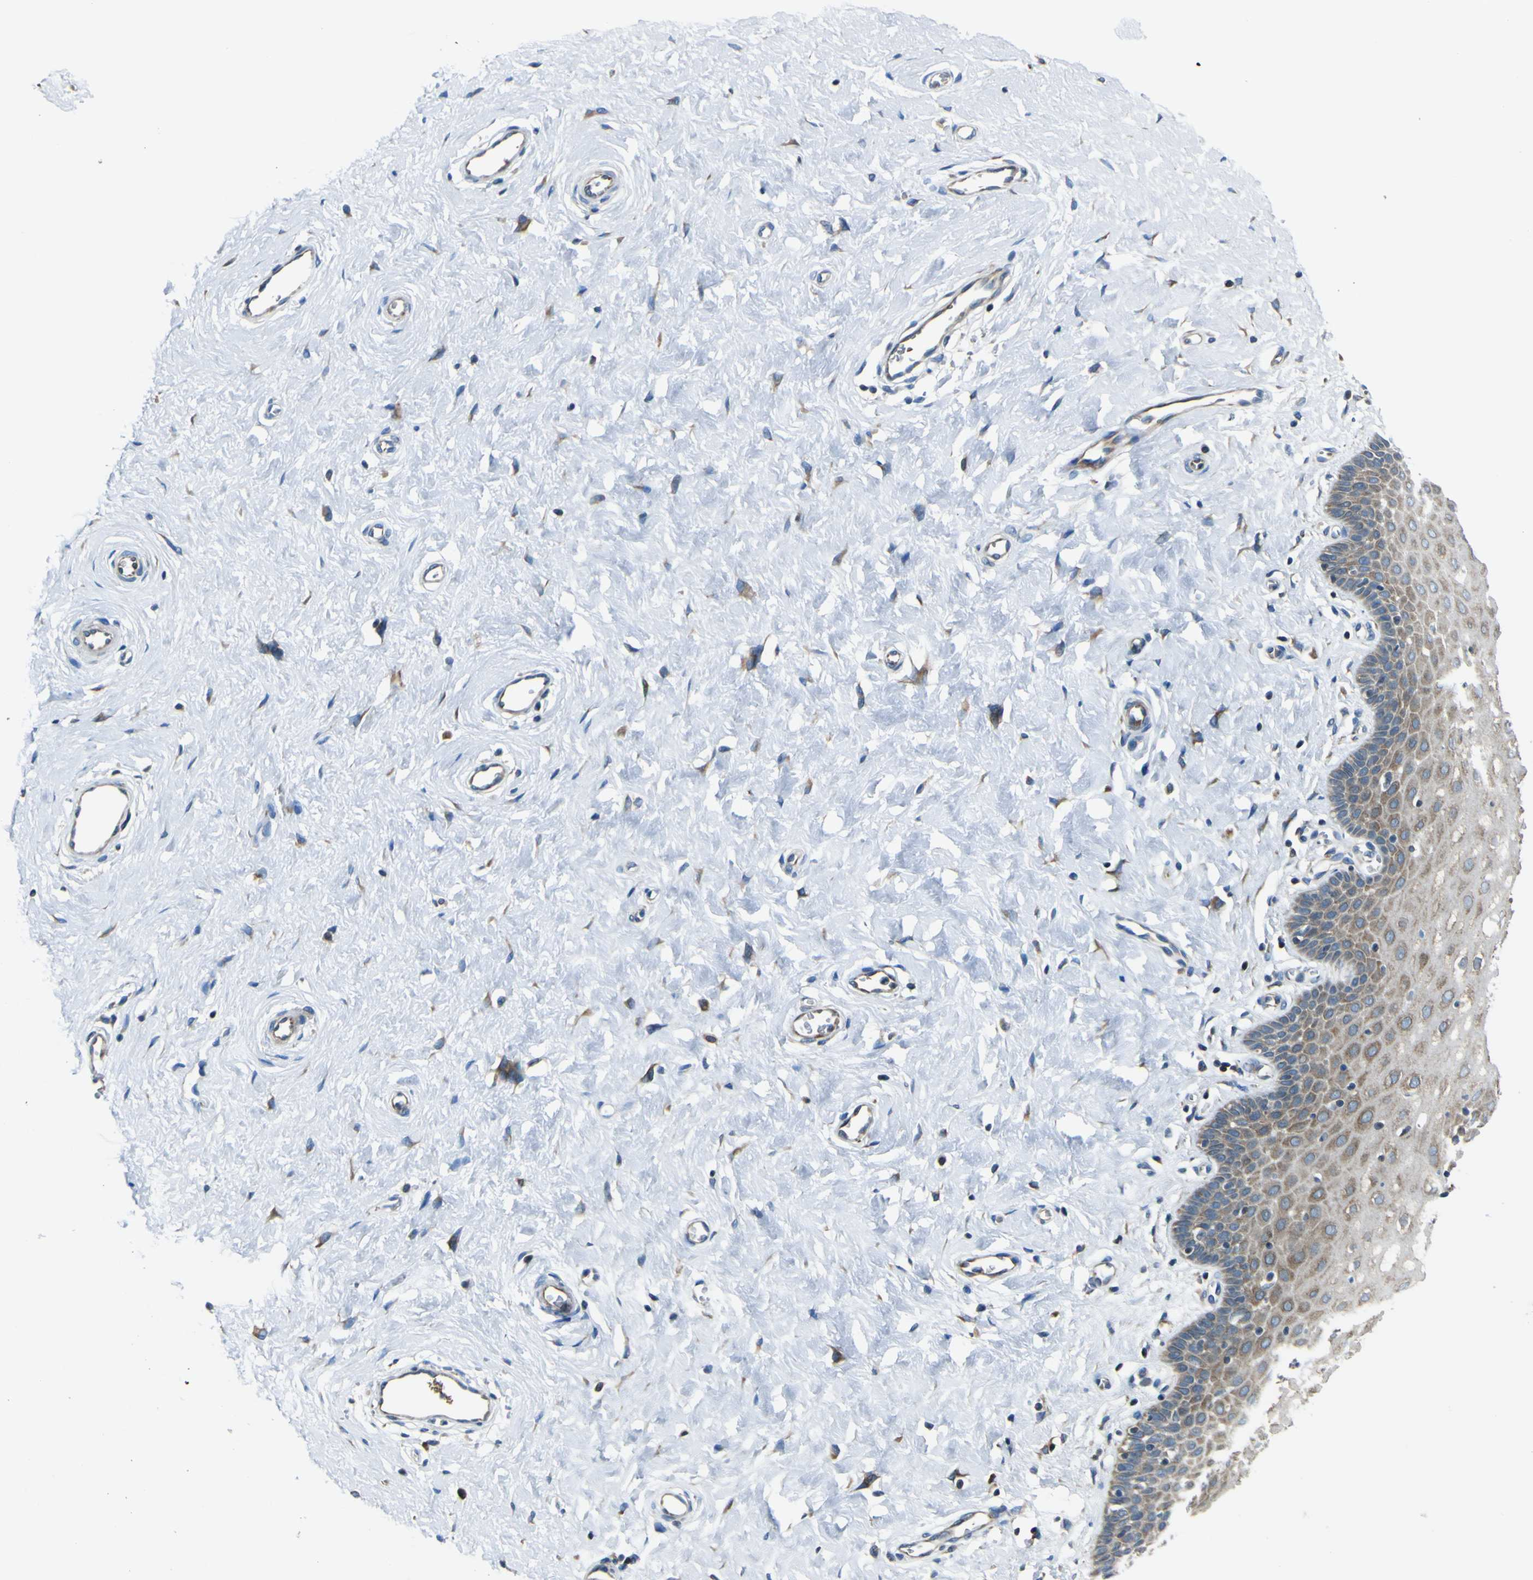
{"staining": {"intensity": "moderate", "quantity": ">75%", "location": "cytoplasmic/membranous"}, "tissue": "cervix", "cell_type": "Glandular cells", "image_type": "normal", "snomed": [{"axis": "morphology", "description": "Normal tissue, NOS"}, {"axis": "topography", "description": "Cervix"}], "caption": "Immunohistochemical staining of benign human cervix shows medium levels of moderate cytoplasmic/membranous staining in about >75% of glandular cells. Nuclei are stained in blue.", "gene": "STIM1", "patient": {"sex": "female", "age": 55}}